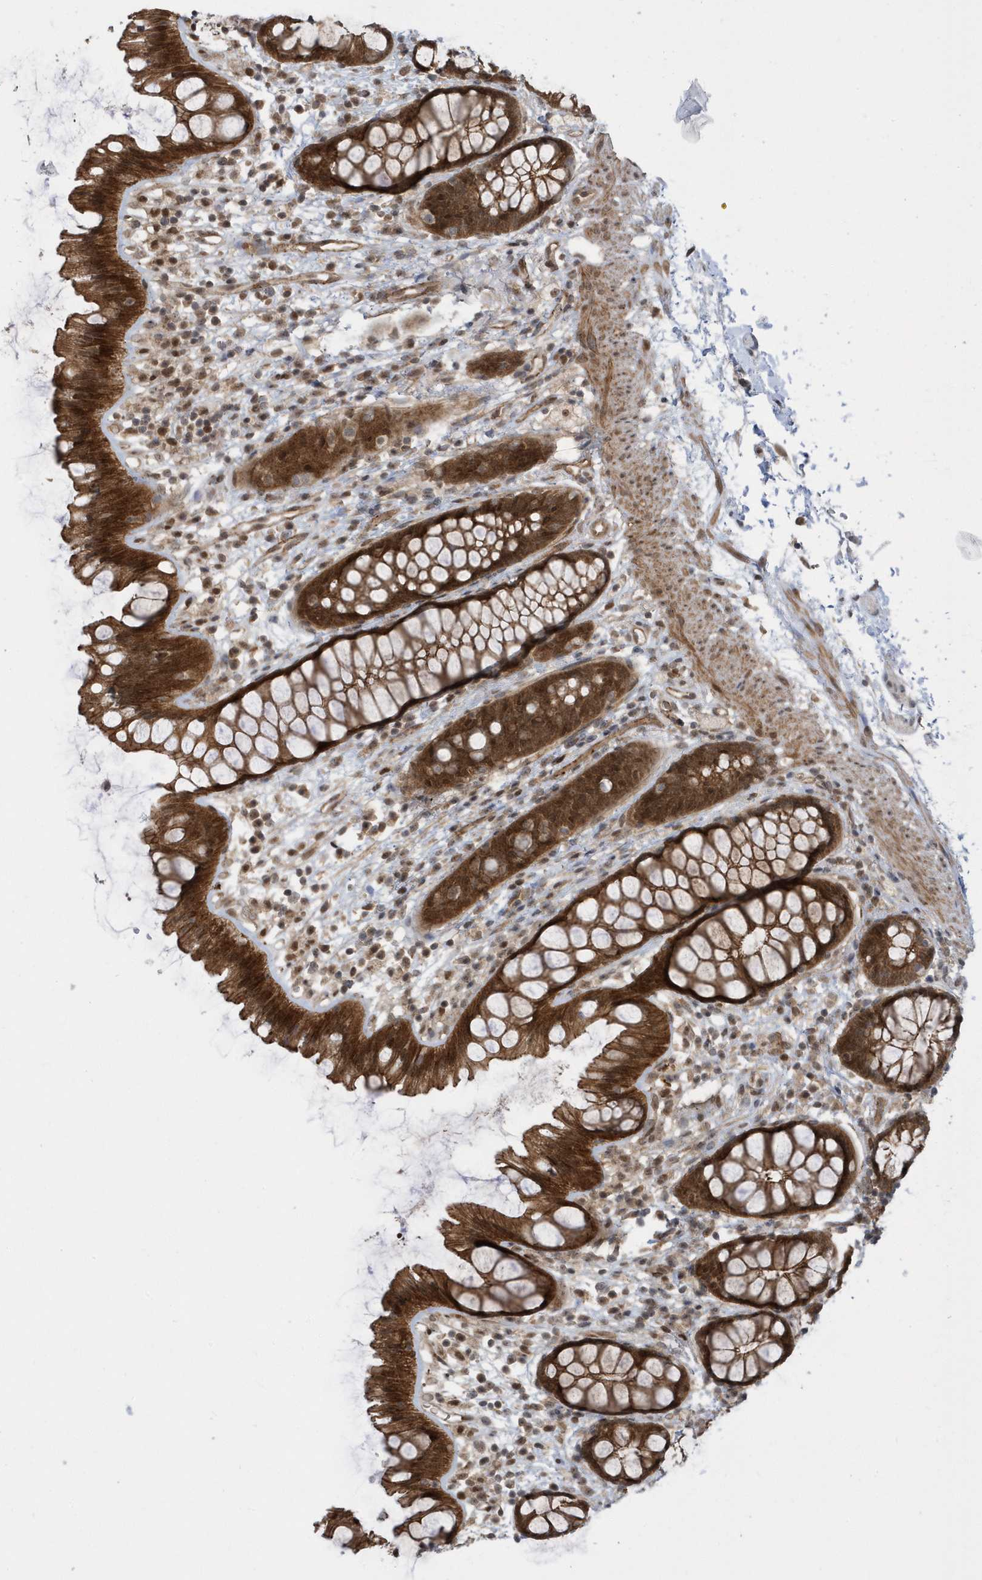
{"staining": {"intensity": "strong", "quantity": ">75%", "location": "cytoplasmic/membranous,nuclear"}, "tissue": "rectum", "cell_type": "Glandular cells", "image_type": "normal", "snomed": [{"axis": "morphology", "description": "Normal tissue, NOS"}, {"axis": "topography", "description": "Rectum"}], "caption": "Strong cytoplasmic/membranous,nuclear expression for a protein is appreciated in about >75% of glandular cells of benign rectum using immunohistochemistry.", "gene": "USP53", "patient": {"sex": "female", "age": 65}}